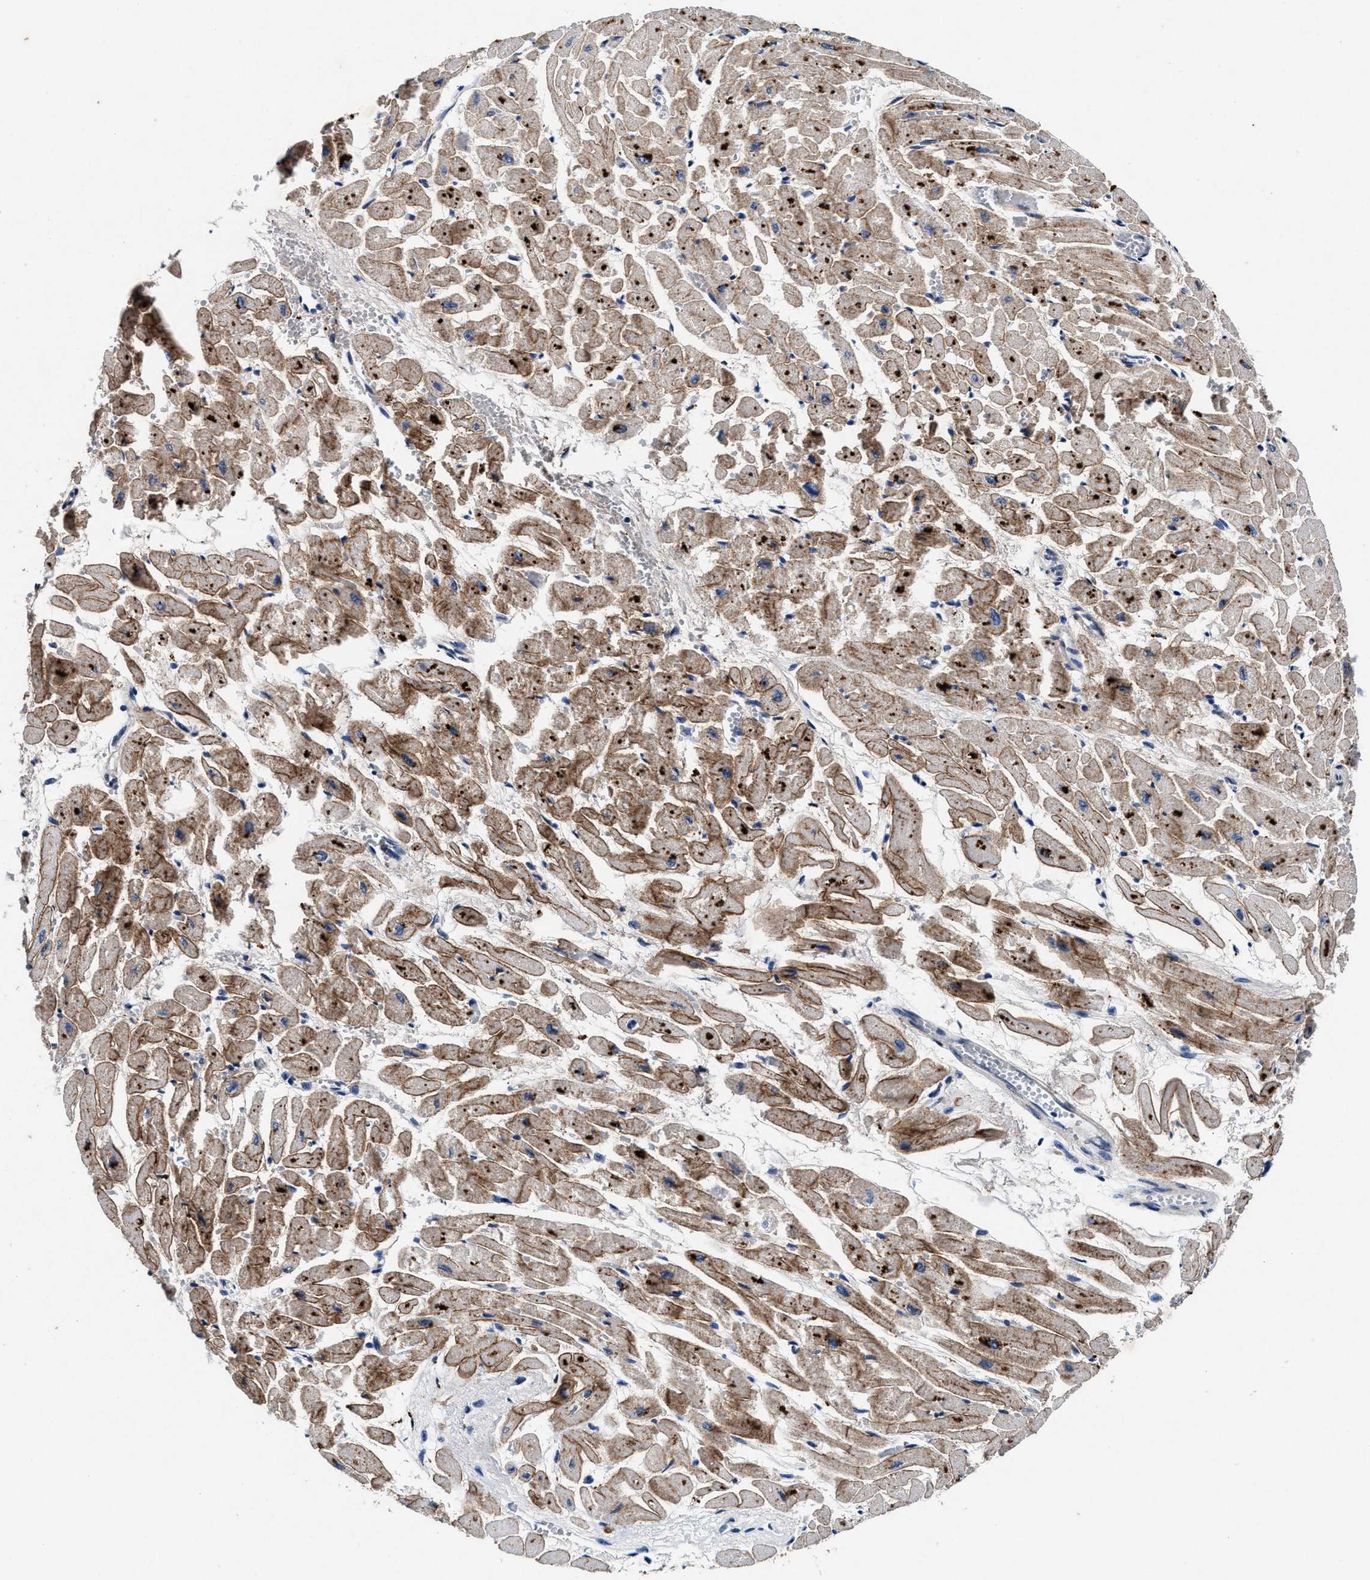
{"staining": {"intensity": "moderate", "quantity": ">75%", "location": "cytoplasmic/membranous"}, "tissue": "heart muscle", "cell_type": "Cardiomyocytes", "image_type": "normal", "snomed": [{"axis": "morphology", "description": "Normal tissue, NOS"}, {"axis": "topography", "description": "Heart"}], "caption": "Immunohistochemical staining of benign human heart muscle reveals >75% levels of moderate cytoplasmic/membranous protein staining in approximately >75% of cardiomyocytes.", "gene": "SLC8A1", "patient": {"sex": "male", "age": 45}}